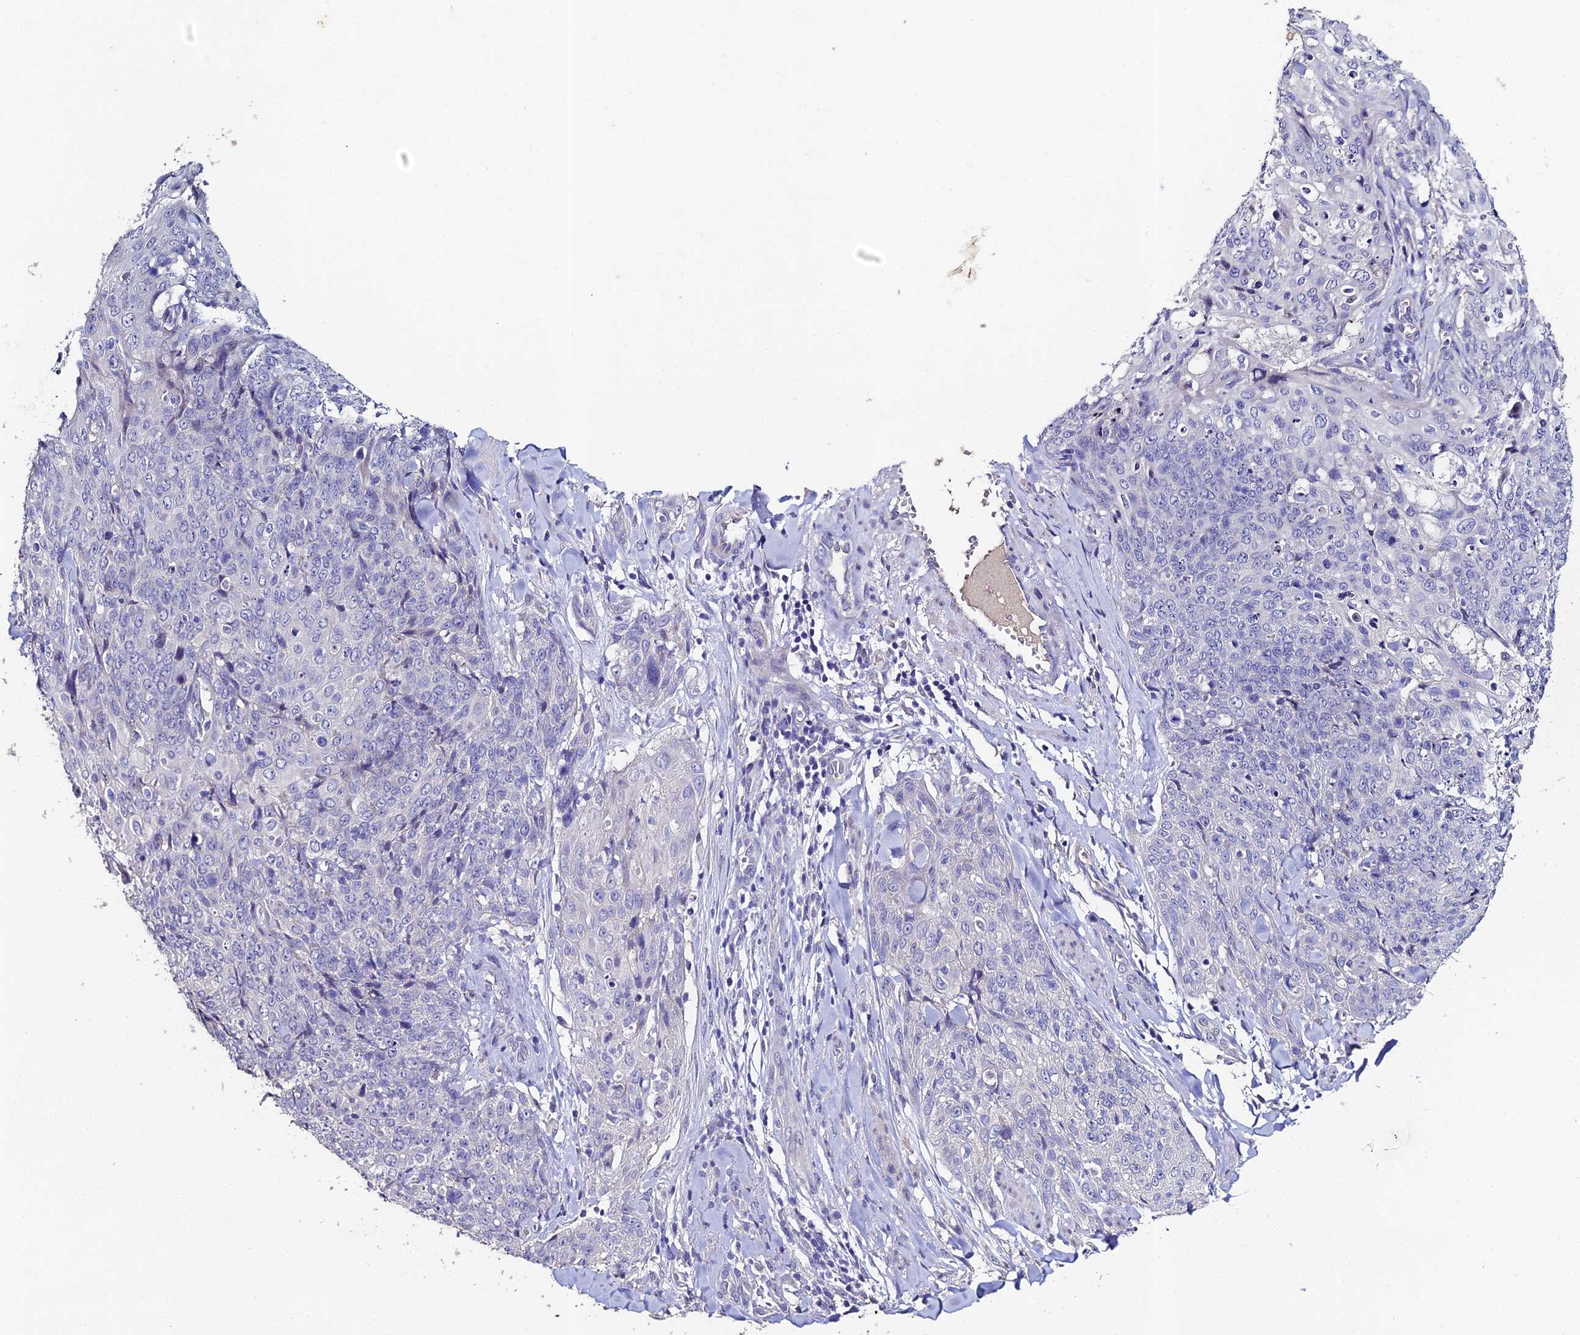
{"staining": {"intensity": "negative", "quantity": "none", "location": "none"}, "tissue": "skin cancer", "cell_type": "Tumor cells", "image_type": "cancer", "snomed": [{"axis": "morphology", "description": "Squamous cell carcinoma, NOS"}, {"axis": "topography", "description": "Skin"}, {"axis": "topography", "description": "Vulva"}], "caption": "High magnification brightfield microscopy of skin cancer stained with DAB (3,3'-diaminobenzidine) (brown) and counterstained with hematoxylin (blue): tumor cells show no significant expression.", "gene": "ESRRG", "patient": {"sex": "female", "age": 85}}